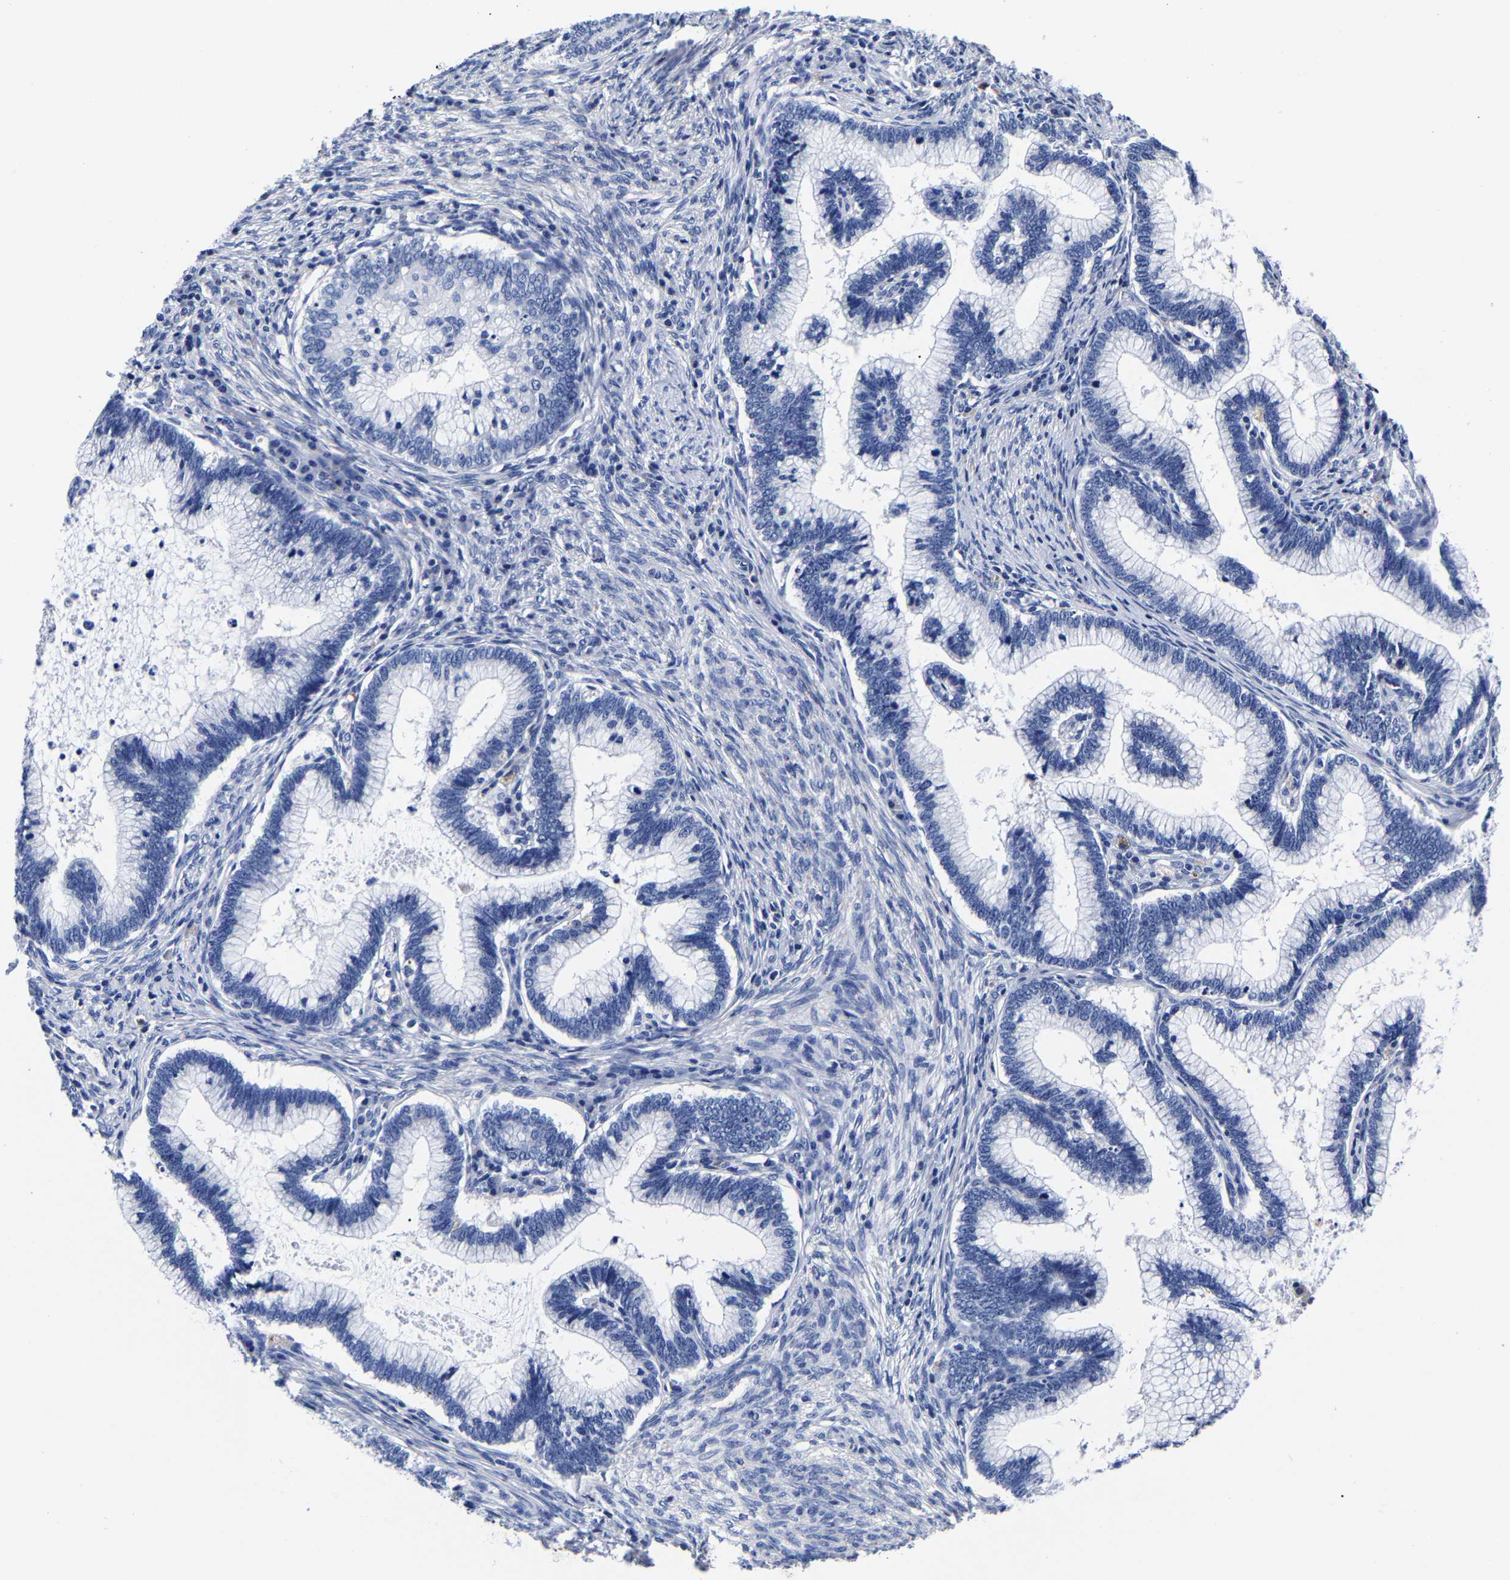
{"staining": {"intensity": "negative", "quantity": "none", "location": "none"}, "tissue": "cervical cancer", "cell_type": "Tumor cells", "image_type": "cancer", "snomed": [{"axis": "morphology", "description": "Adenocarcinoma, NOS"}, {"axis": "topography", "description": "Cervix"}], "caption": "High power microscopy image of an immunohistochemistry image of adenocarcinoma (cervical), revealing no significant positivity in tumor cells.", "gene": "CPA2", "patient": {"sex": "female", "age": 36}}